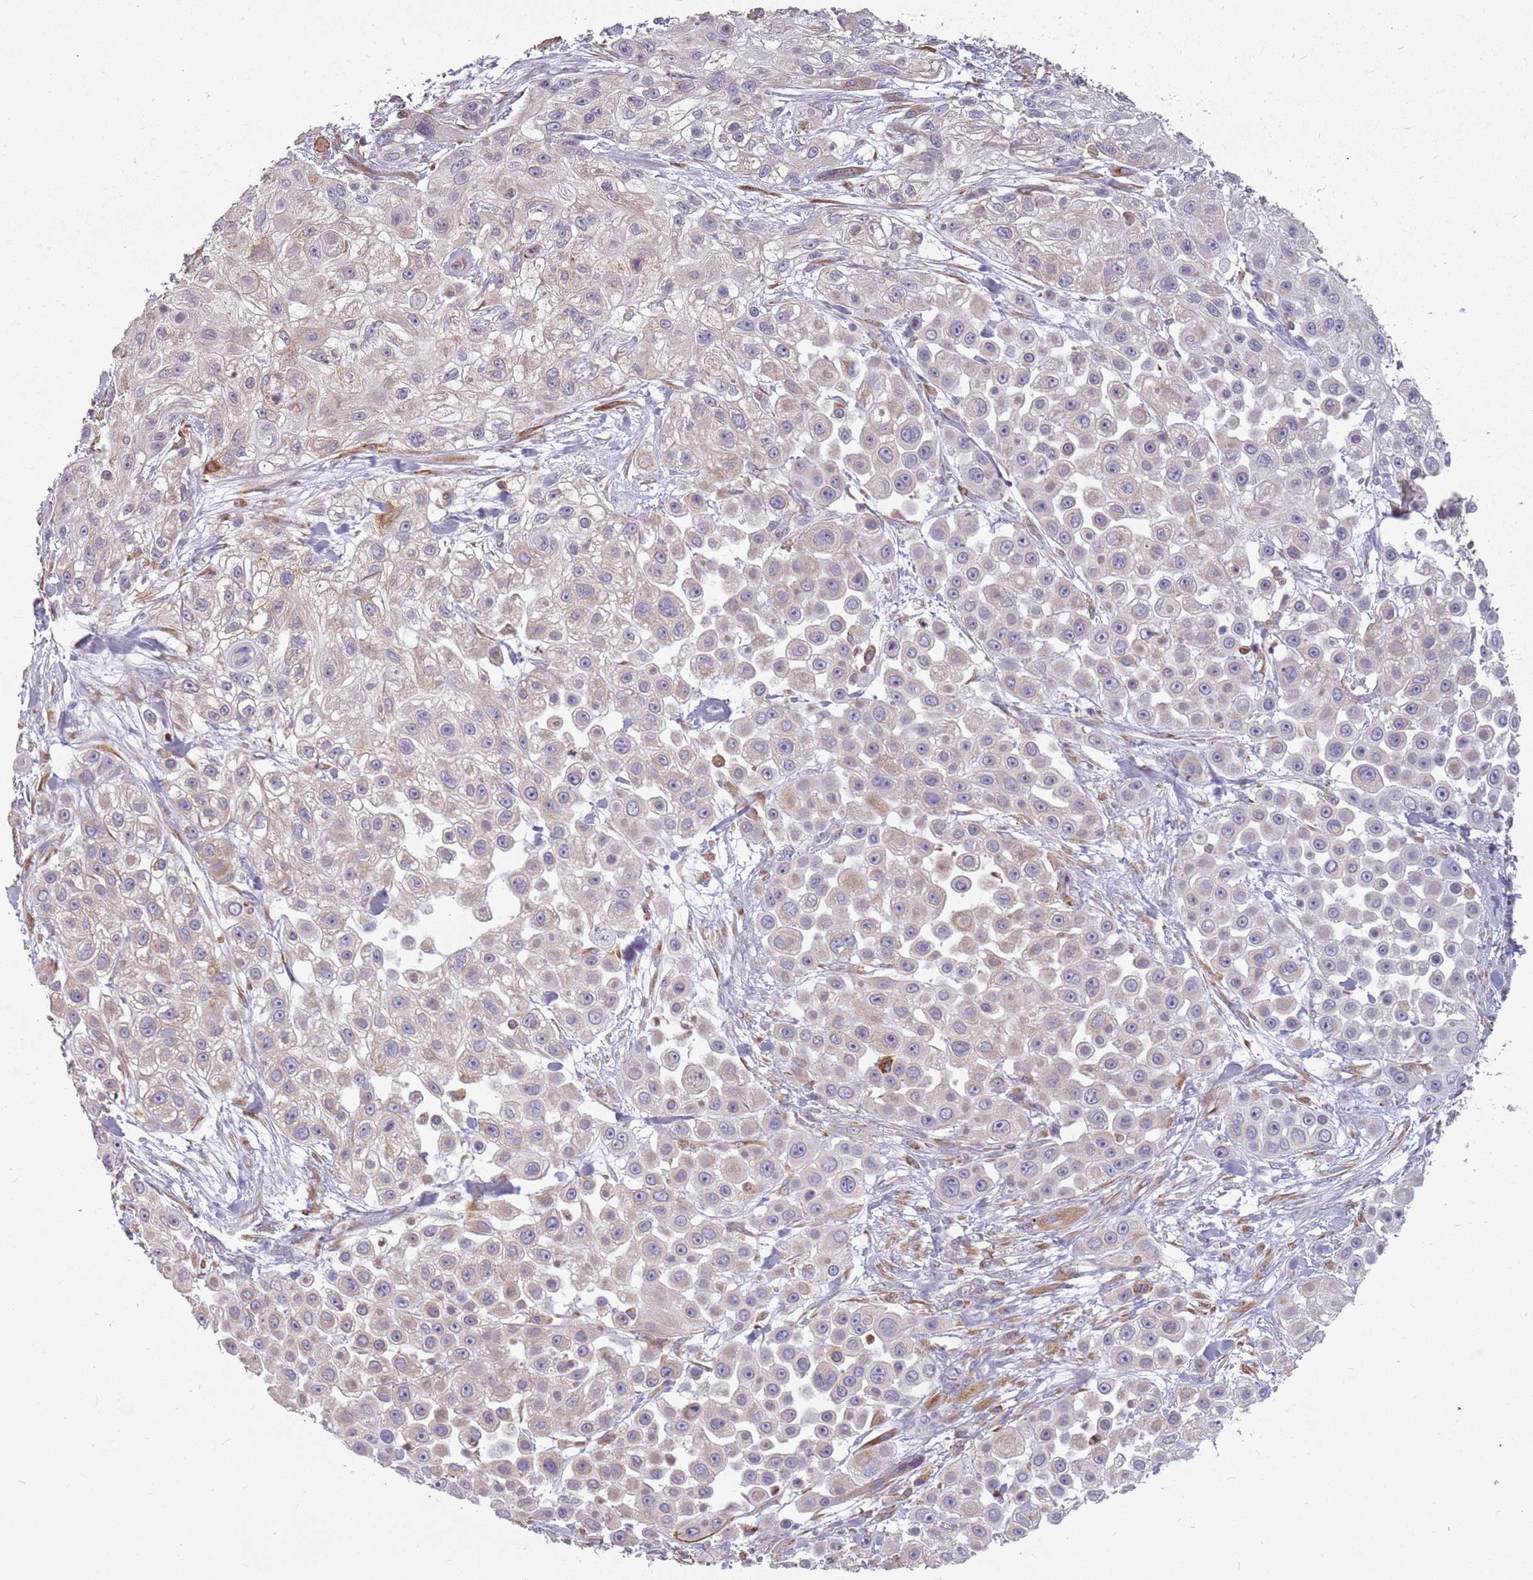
{"staining": {"intensity": "weak", "quantity": "<25%", "location": "cytoplasmic/membranous"}, "tissue": "skin cancer", "cell_type": "Tumor cells", "image_type": "cancer", "snomed": [{"axis": "morphology", "description": "Squamous cell carcinoma, NOS"}, {"axis": "topography", "description": "Skin"}], "caption": "The immunohistochemistry image has no significant expression in tumor cells of skin squamous cell carcinoma tissue. (Brightfield microscopy of DAB (3,3'-diaminobenzidine) immunohistochemistry at high magnification).", "gene": "RPS9", "patient": {"sex": "male", "age": 67}}